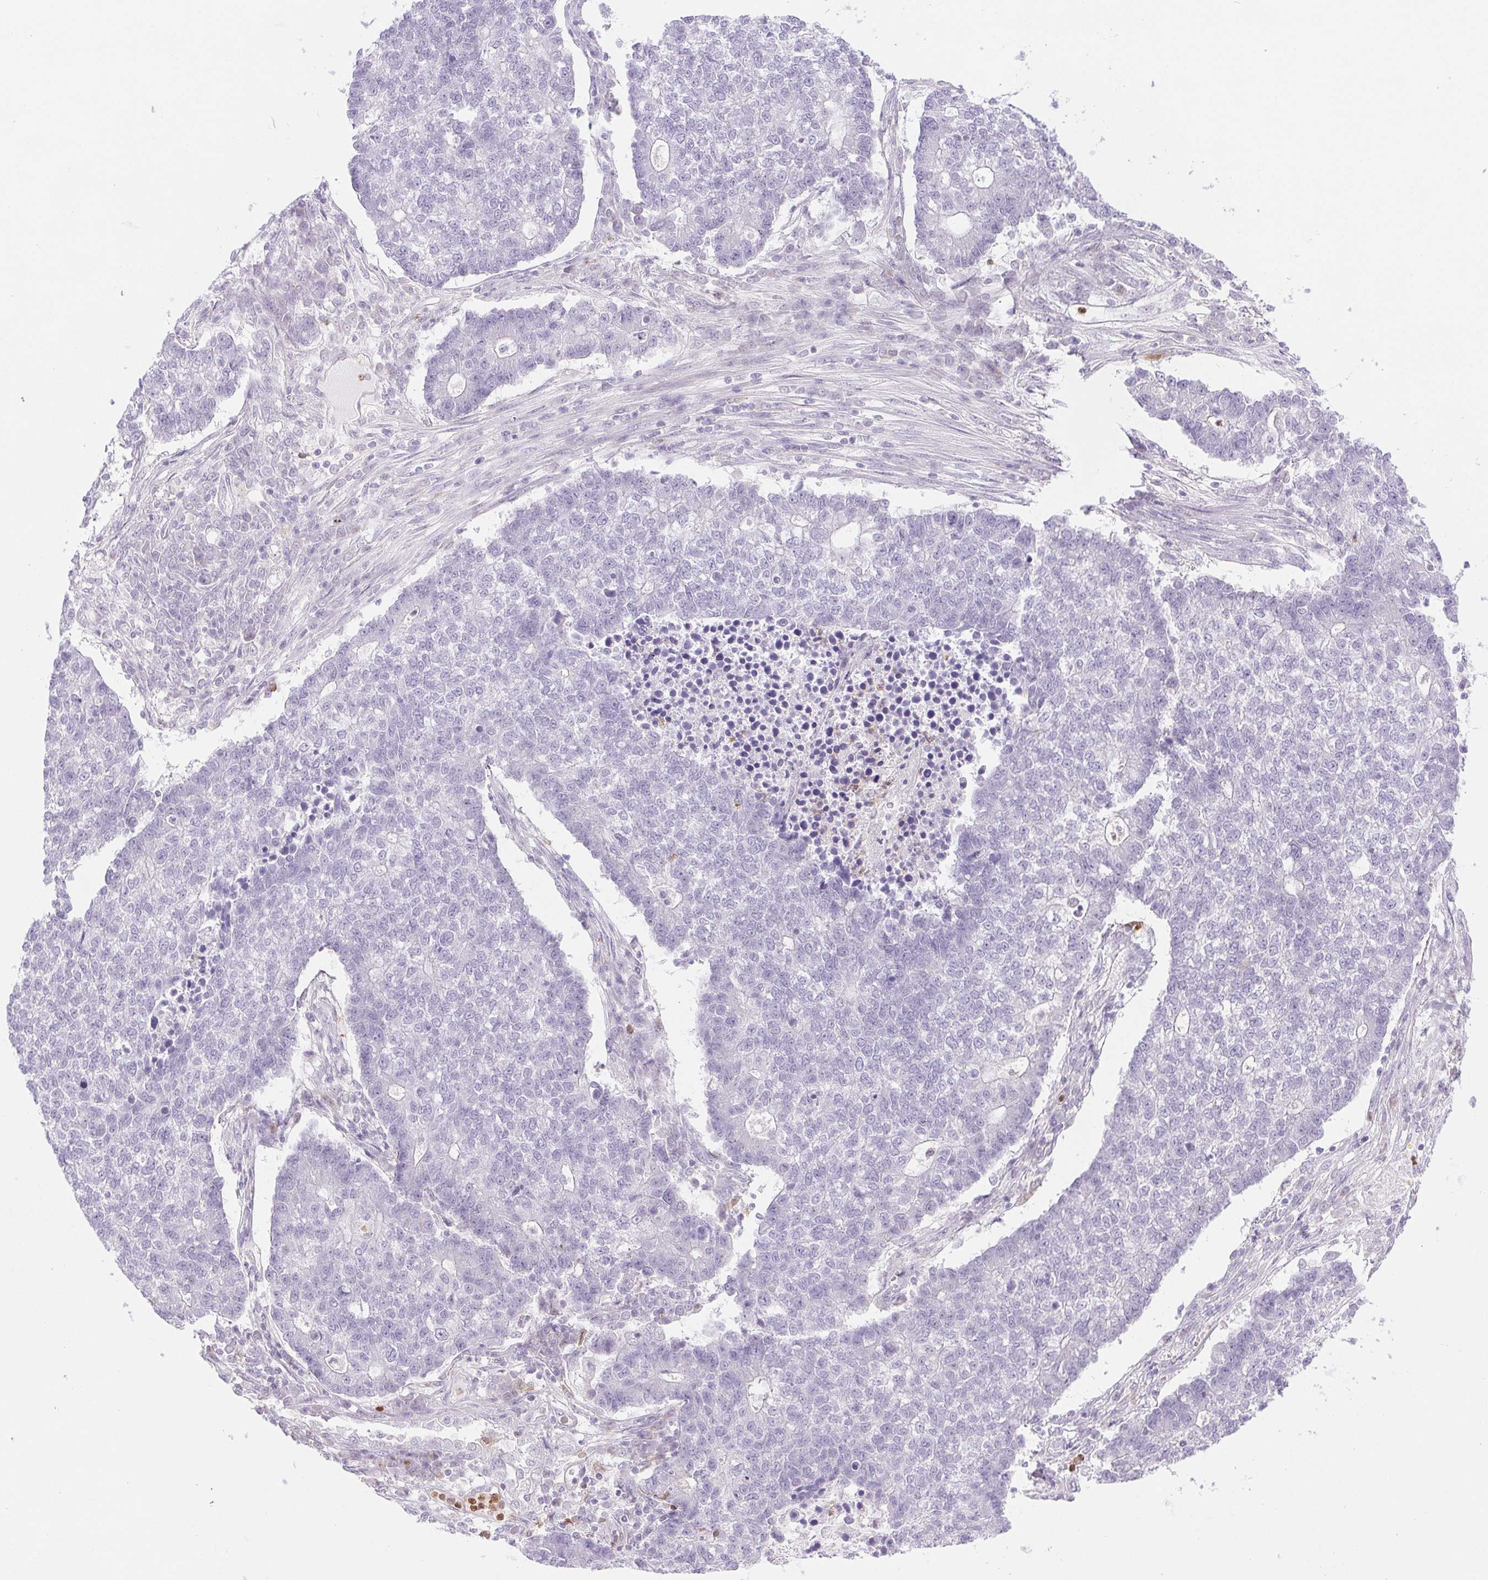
{"staining": {"intensity": "negative", "quantity": "none", "location": "none"}, "tissue": "lung cancer", "cell_type": "Tumor cells", "image_type": "cancer", "snomed": [{"axis": "morphology", "description": "Adenocarcinoma, NOS"}, {"axis": "topography", "description": "Lung"}], "caption": "Histopathology image shows no significant protein expression in tumor cells of lung adenocarcinoma. The staining is performed using DAB brown chromogen with nuclei counter-stained in using hematoxylin.", "gene": "TMEM45A", "patient": {"sex": "male", "age": 57}}